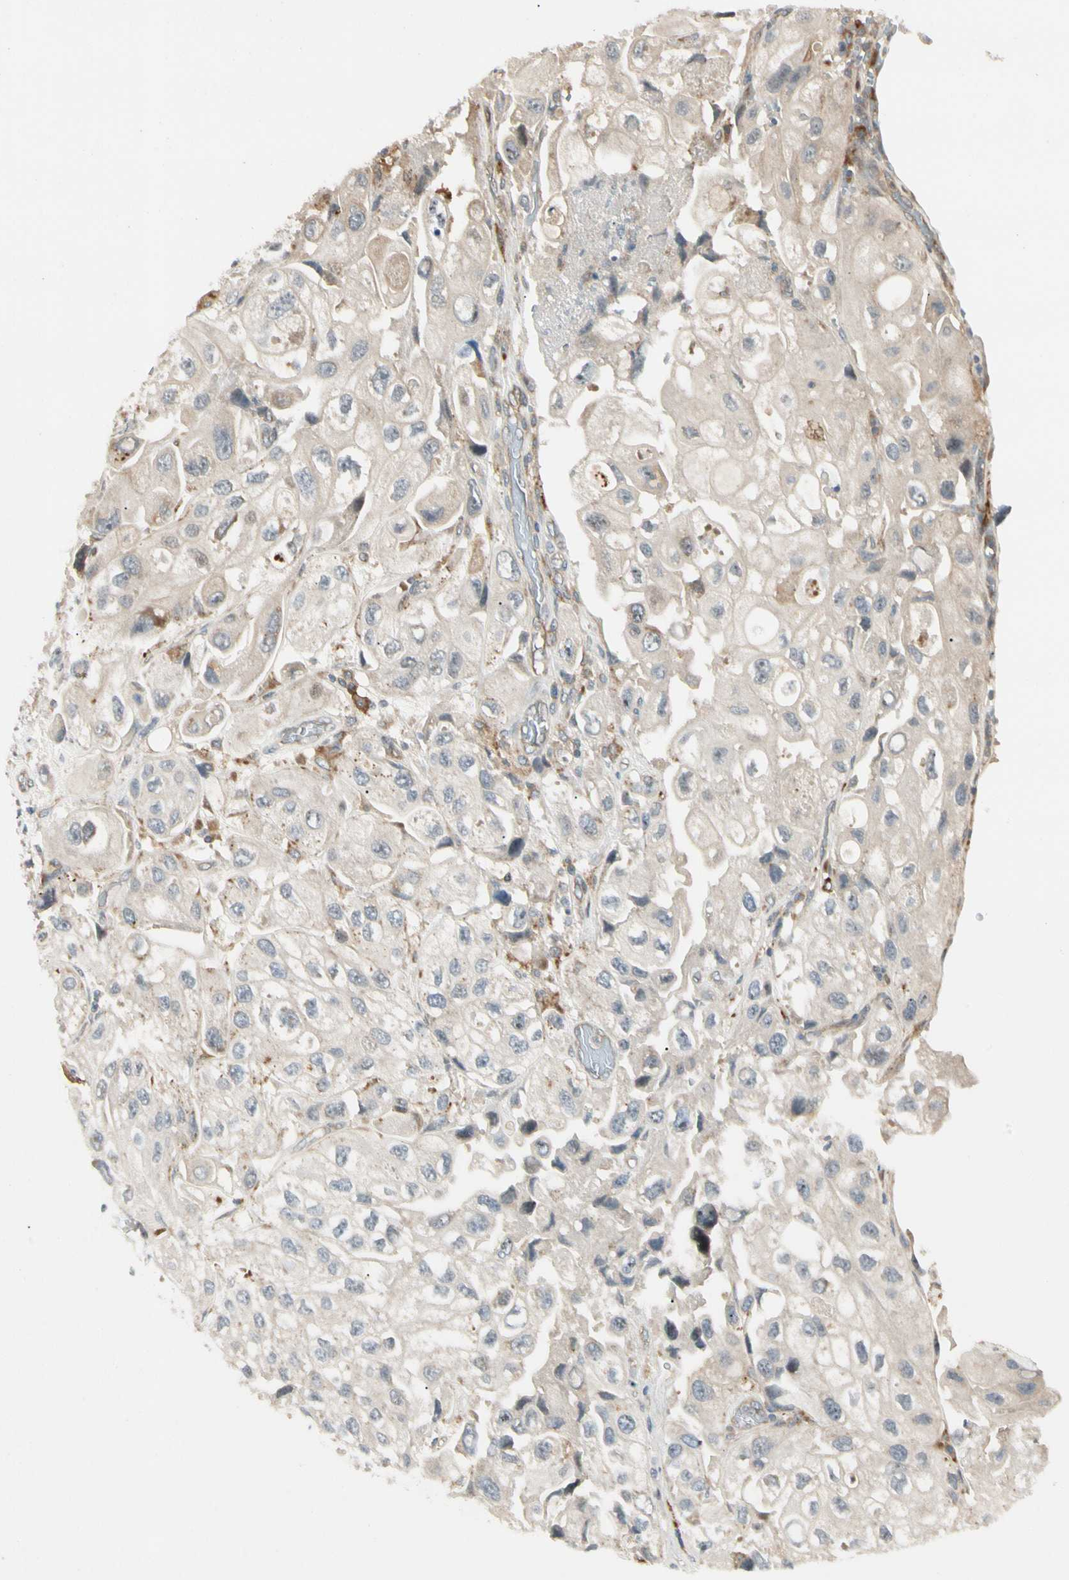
{"staining": {"intensity": "negative", "quantity": "none", "location": "none"}, "tissue": "urothelial cancer", "cell_type": "Tumor cells", "image_type": "cancer", "snomed": [{"axis": "morphology", "description": "Urothelial carcinoma, High grade"}, {"axis": "topography", "description": "Urinary bladder"}], "caption": "DAB immunohistochemical staining of human urothelial carcinoma (high-grade) displays no significant expression in tumor cells. (Immunohistochemistry (ihc), brightfield microscopy, high magnification).", "gene": "FNDC3B", "patient": {"sex": "female", "age": 64}}